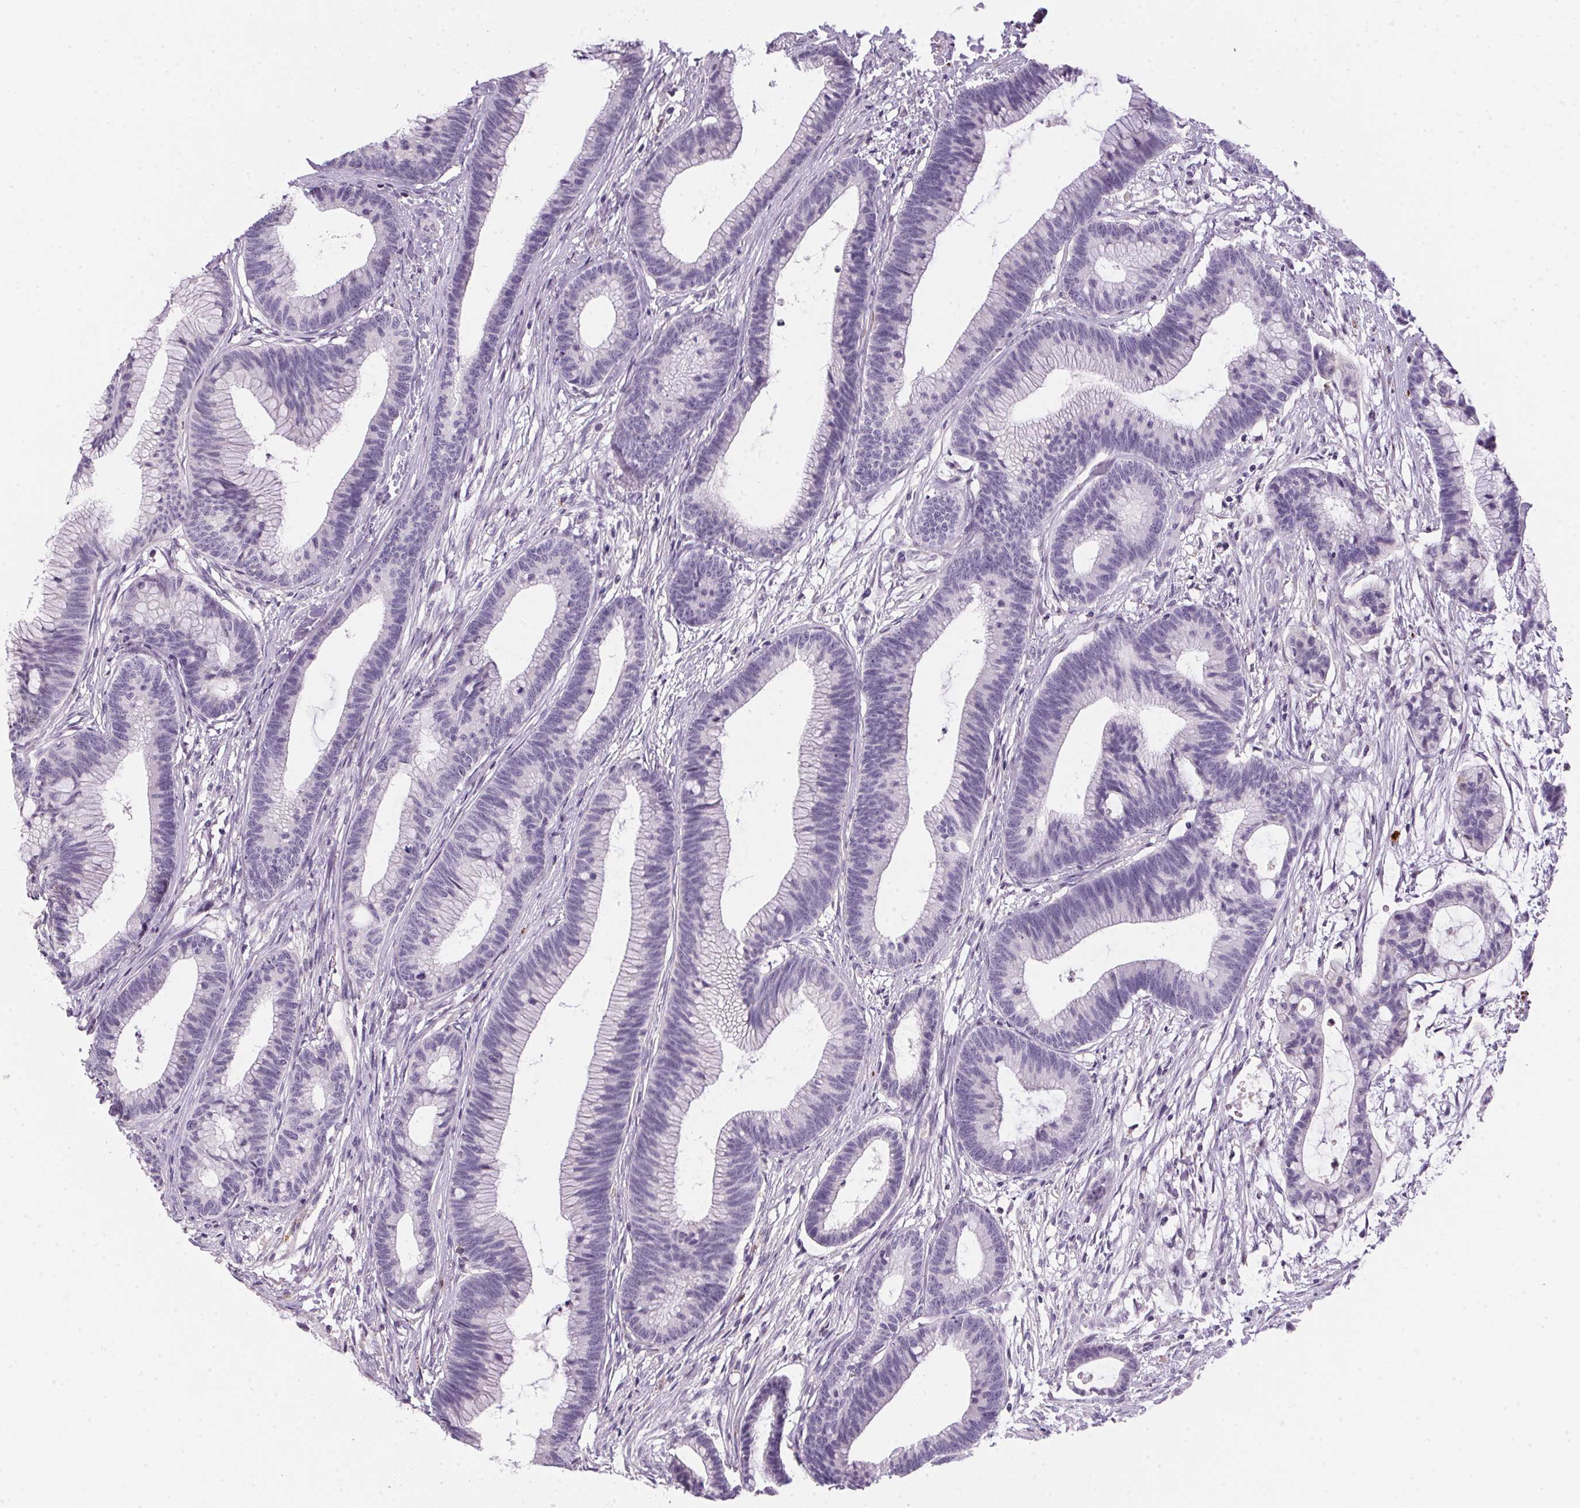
{"staining": {"intensity": "negative", "quantity": "none", "location": "none"}, "tissue": "colorectal cancer", "cell_type": "Tumor cells", "image_type": "cancer", "snomed": [{"axis": "morphology", "description": "Adenocarcinoma, NOS"}, {"axis": "topography", "description": "Colon"}], "caption": "High power microscopy micrograph of an immunohistochemistry image of colorectal cancer (adenocarcinoma), revealing no significant staining in tumor cells.", "gene": "ECPAS", "patient": {"sex": "female", "age": 78}}